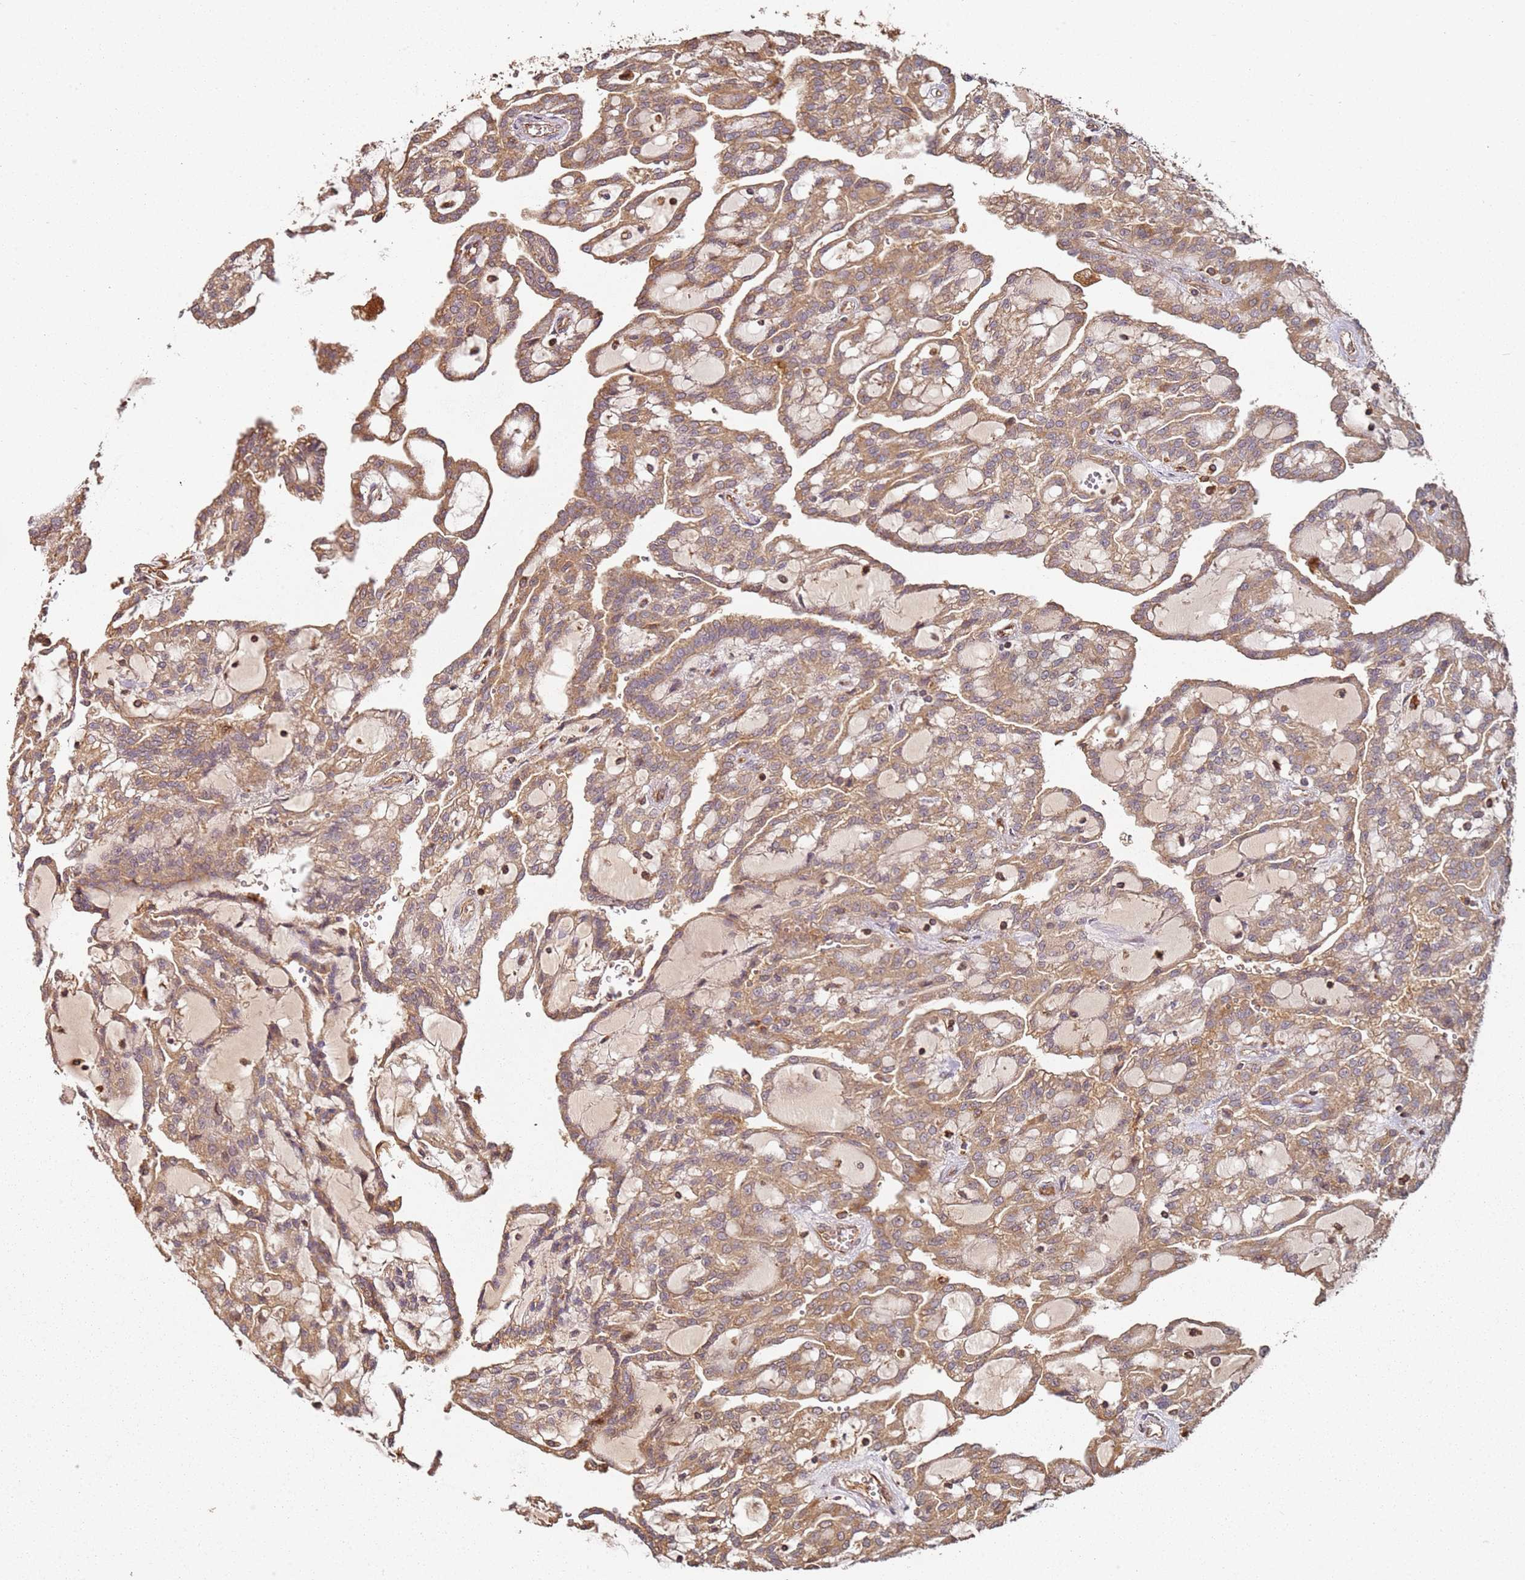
{"staining": {"intensity": "moderate", "quantity": ">75%", "location": "cytoplasmic/membranous"}, "tissue": "renal cancer", "cell_type": "Tumor cells", "image_type": "cancer", "snomed": [{"axis": "morphology", "description": "Adenocarcinoma, NOS"}, {"axis": "topography", "description": "Kidney"}], "caption": "Immunohistochemistry (IHC) of adenocarcinoma (renal) reveals medium levels of moderate cytoplasmic/membranous staining in approximately >75% of tumor cells. (IHC, brightfield microscopy, high magnification).", "gene": "SCGB2B2", "patient": {"sex": "male", "age": 63}}